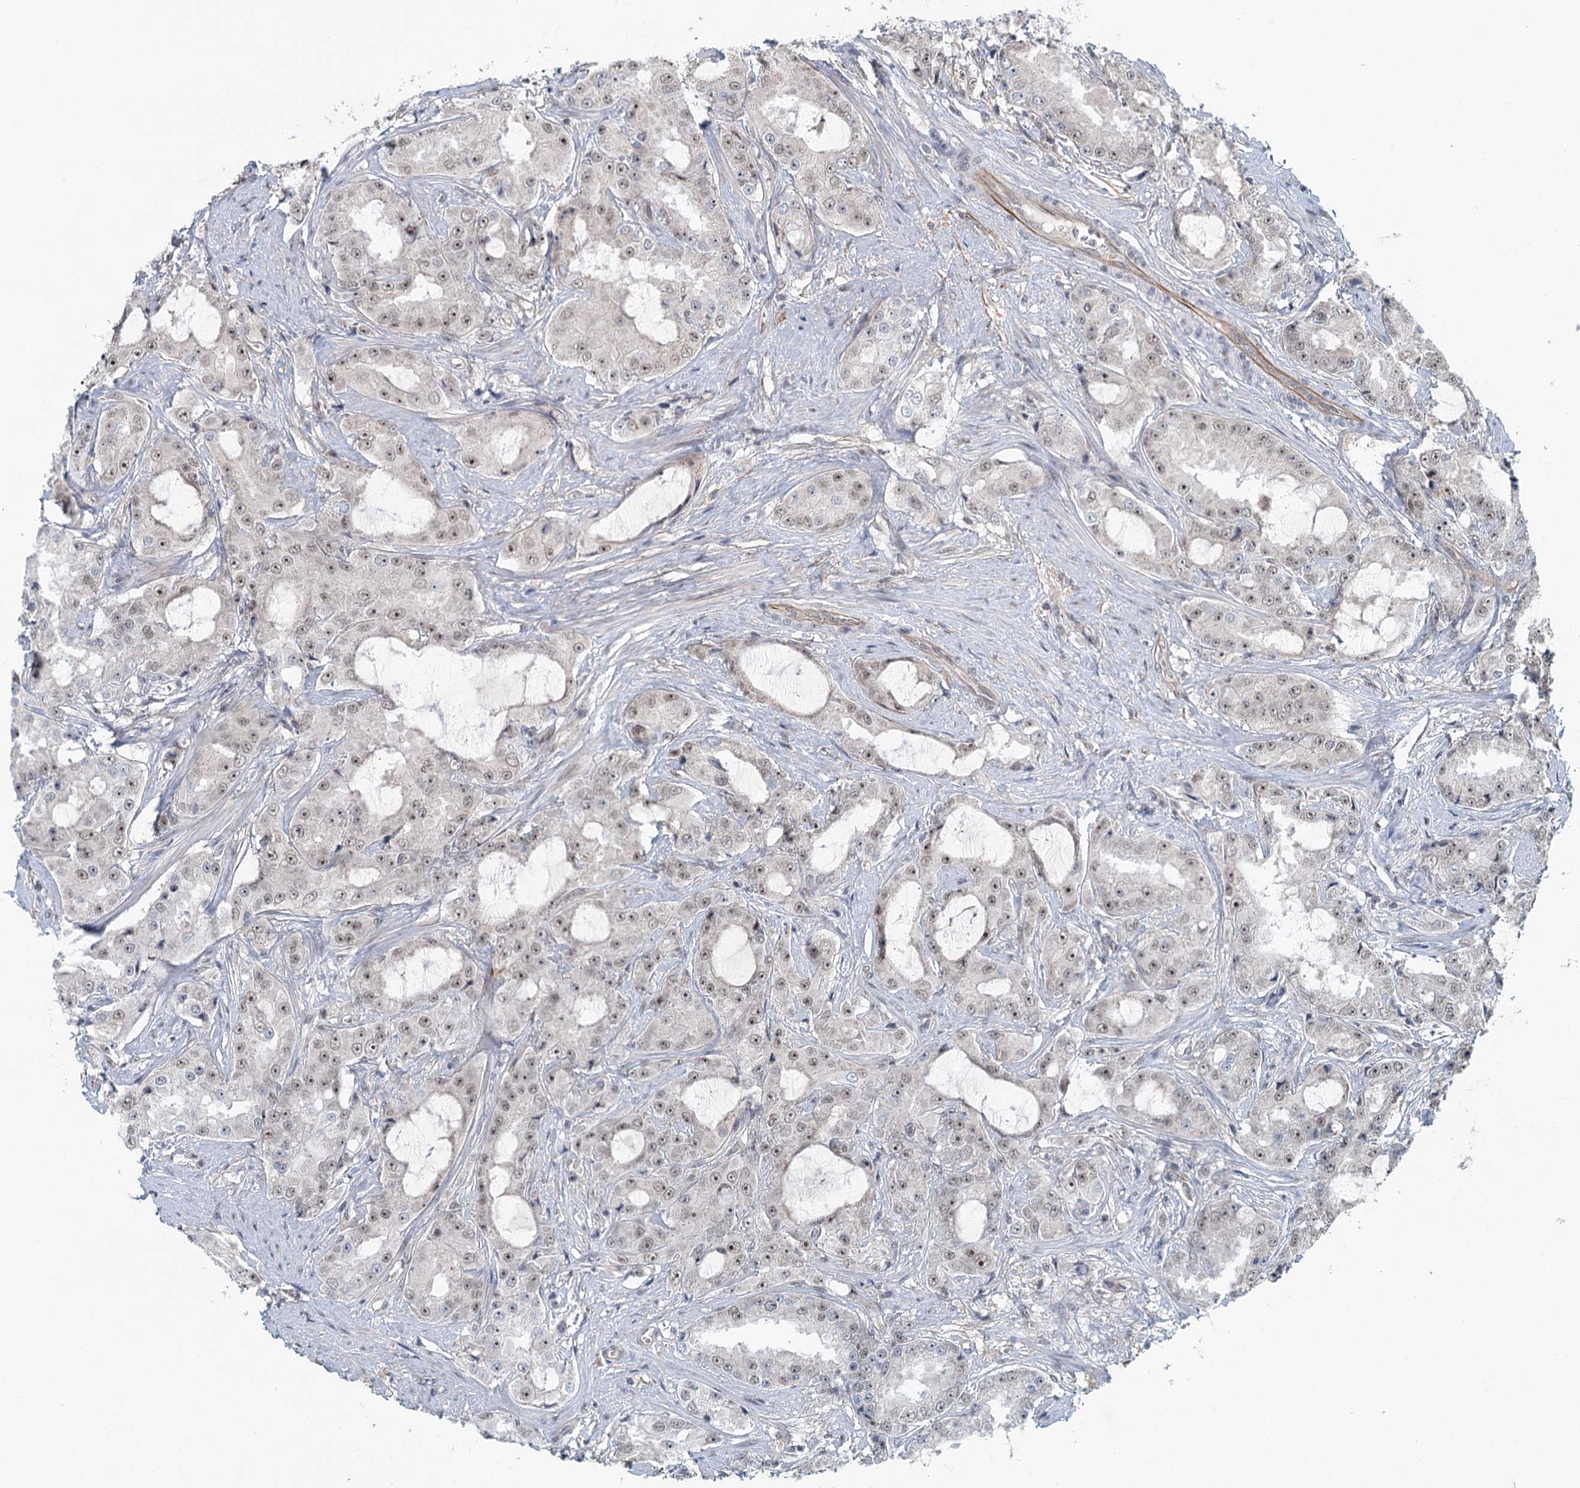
{"staining": {"intensity": "weak", "quantity": "25%-75%", "location": "nuclear"}, "tissue": "prostate cancer", "cell_type": "Tumor cells", "image_type": "cancer", "snomed": [{"axis": "morphology", "description": "Adenocarcinoma, High grade"}, {"axis": "topography", "description": "Prostate"}], "caption": "This image exhibits immunohistochemistry (IHC) staining of prostate adenocarcinoma (high-grade), with low weak nuclear expression in approximately 25%-75% of tumor cells.", "gene": "TAS2R42", "patient": {"sex": "male", "age": 73}}